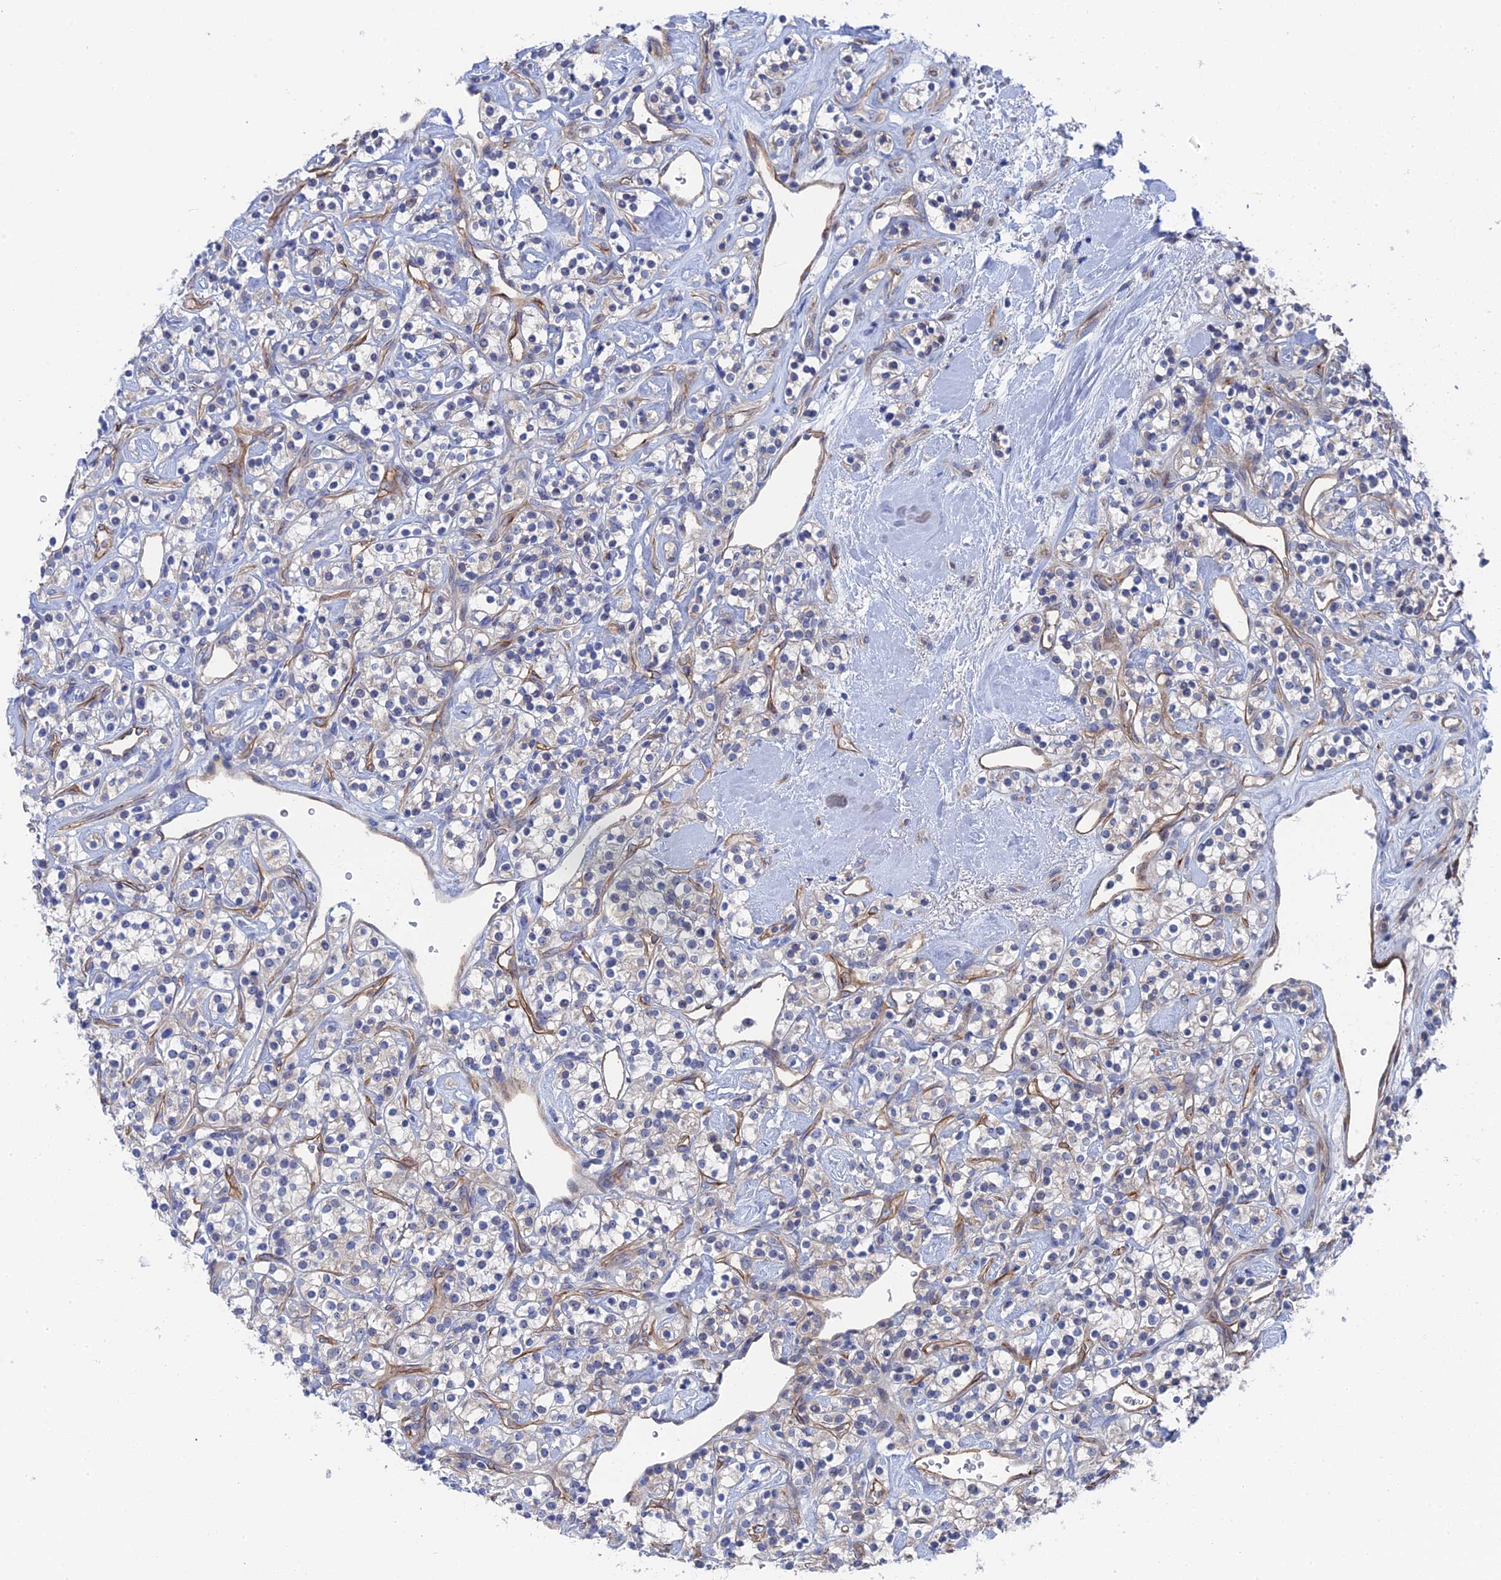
{"staining": {"intensity": "negative", "quantity": "none", "location": "none"}, "tissue": "renal cancer", "cell_type": "Tumor cells", "image_type": "cancer", "snomed": [{"axis": "morphology", "description": "Adenocarcinoma, NOS"}, {"axis": "topography", "description": "Kidney"}], "caption": "Immunohistochemistry image of neoplastic tissue: human renal adenocarcinoma stained with DAB displays no significant protein staining in tumor cells. (DAB immunohistochemistry with hematoxylin counter stain).", "gene": "MTHFSD", "patient": {"sex": "male", "age": 77}}